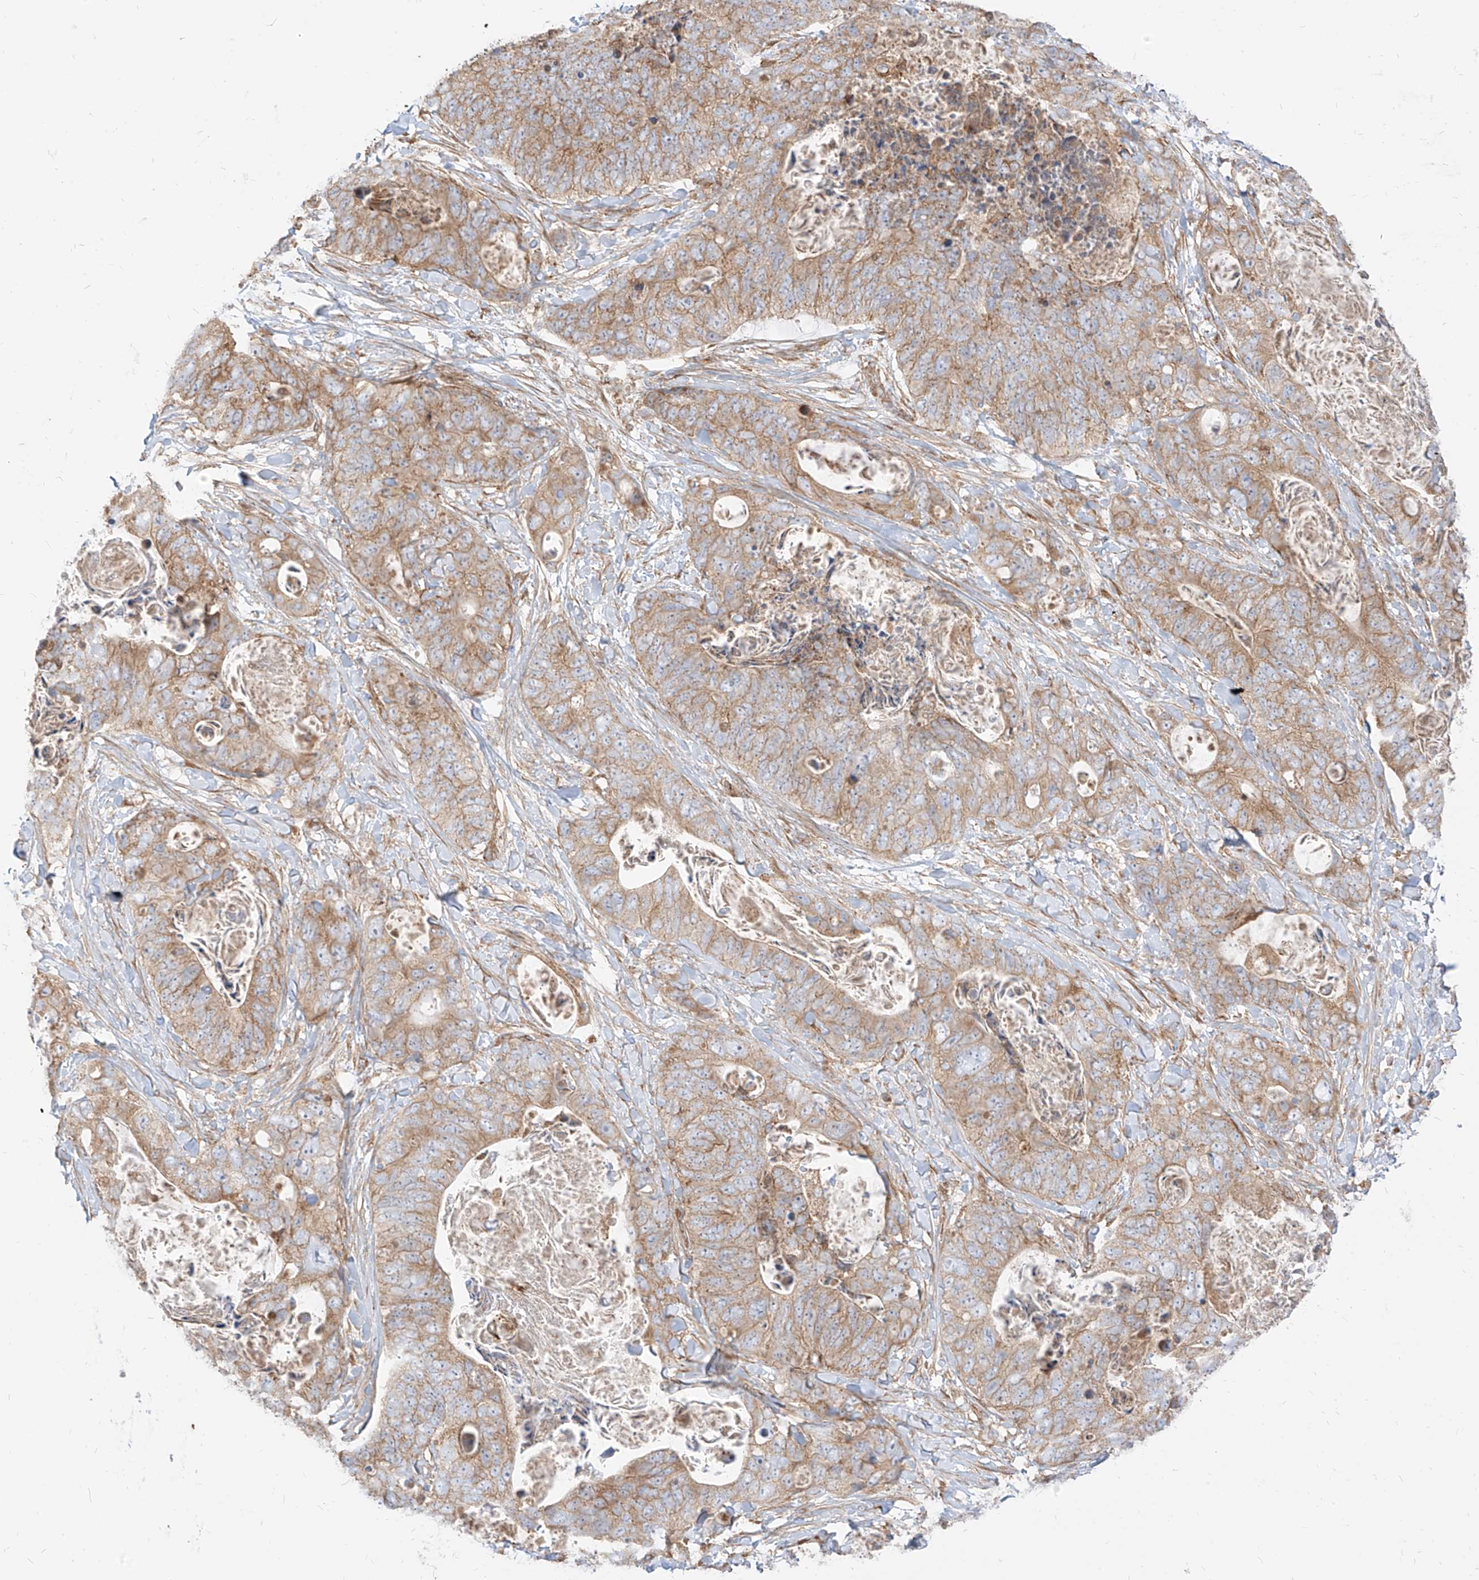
{"staining": {"intensity": "weak", "quantity": ">75%", "location": "cytoplasmic/membranous"}, "tissue": "stomach cancer", "cell_type": "Tumor cells", "image_type": "cancer", "snomed": [{"axis": "morphology", "description": "Adenocarcinoma, NOS"}, {"axis": "topography", "description": "Stomach"}], "caption": "IHC (DAB (3,3'-diaminobenzidine)) staining of stomach cancer (adenocarcinoma) exhibits weak cytoplasmic/membranous protein positivity in about >75% of tumor cells.", "gene": "PLCL1", "patient": {"sex": "female", "age": 89}}